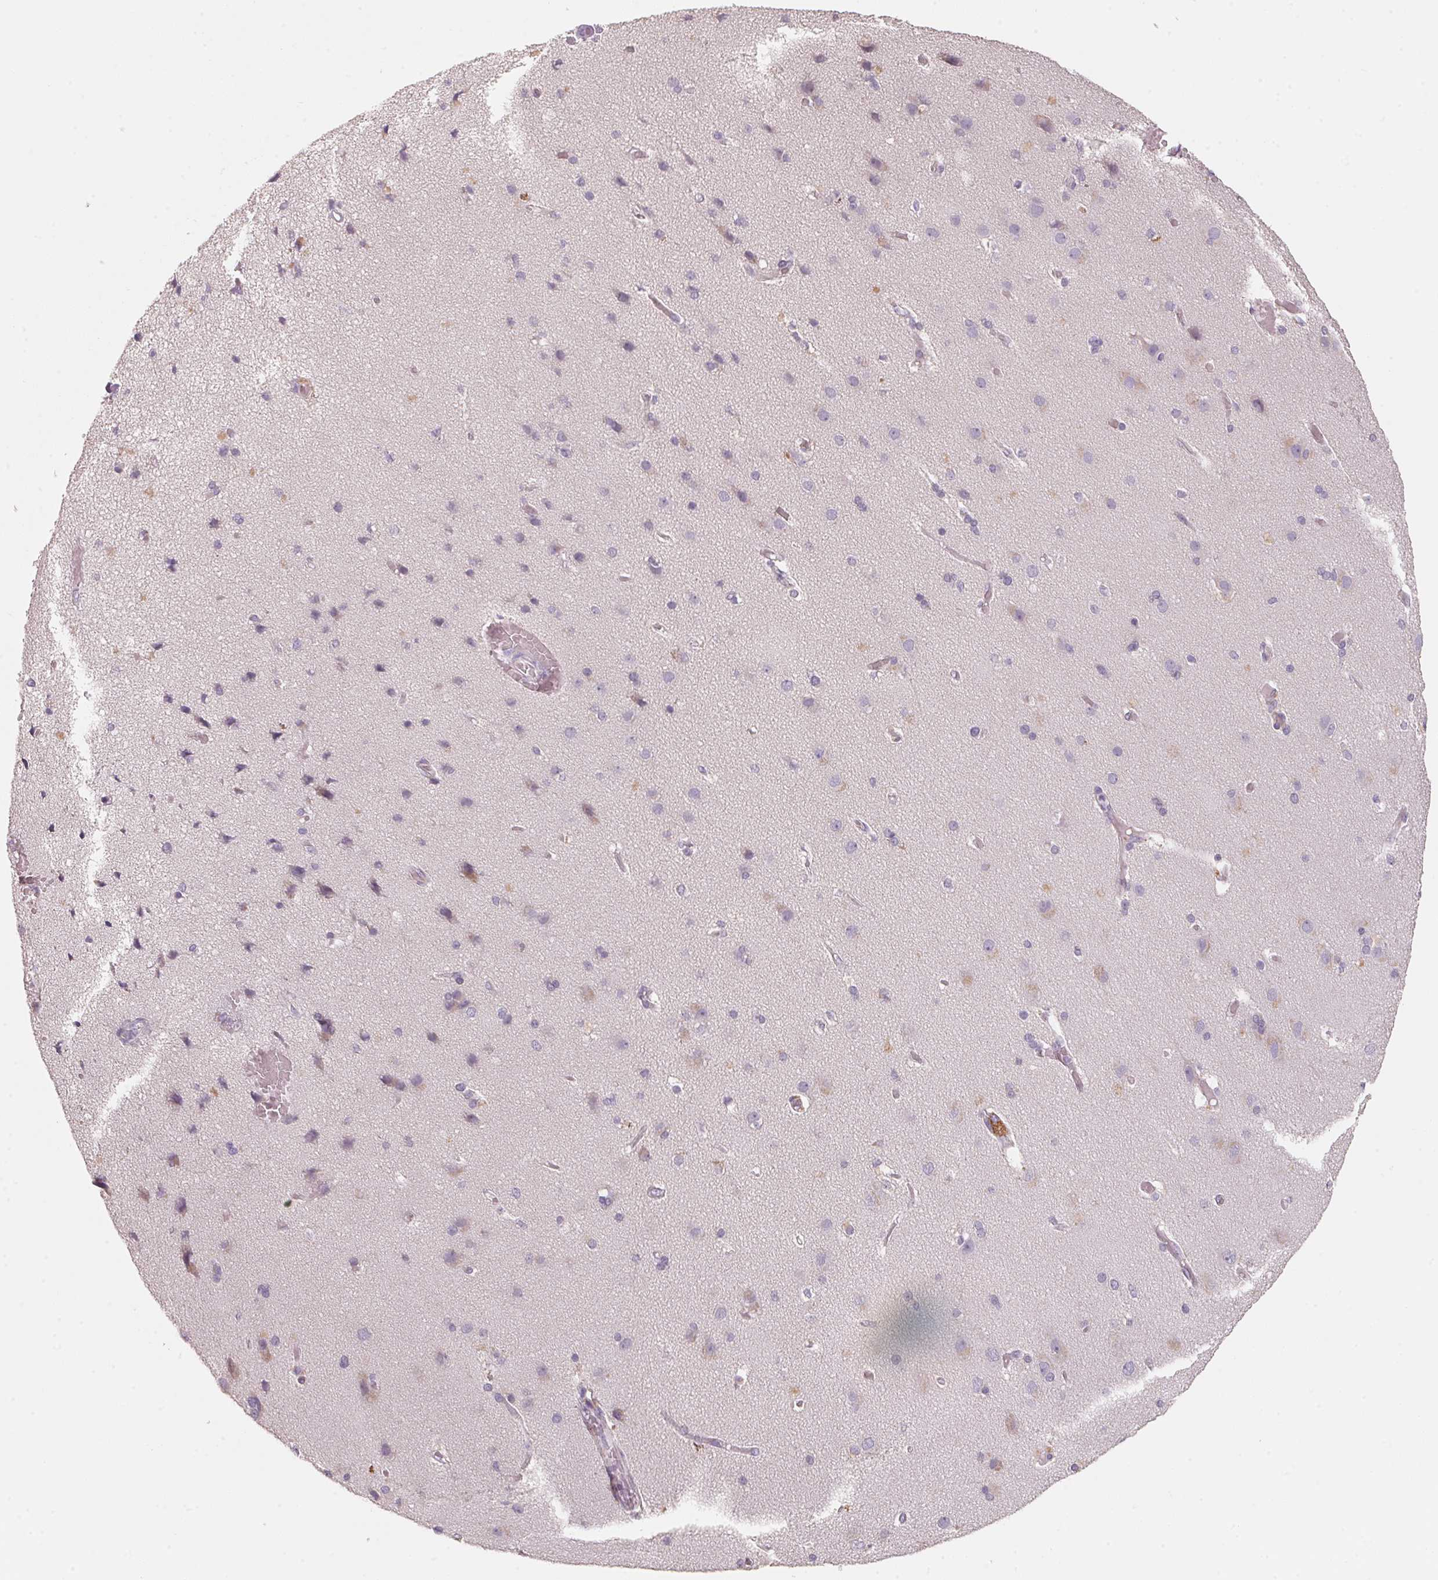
{"staining": {"intensity": "negative", "quantity": "none", "location": "none"}, "tissue": "cerebral cortex", "cell_type": "Endothelial cells", "image_type": "normal", "snomed": [{"axis": "morphology", "description": "Normal tissue, NOS"}, {"axis": "morphology", "description": "Glioma, malignant, High grade"}, {"axis": "topography", "description": "Cerebral cortex"}], "caption": "Human cerebral cortex stained for a protein using IHC shows no staining in endothelial cells.", "gene": "TREH", "patient": {"sex": "male", "age": 71}}